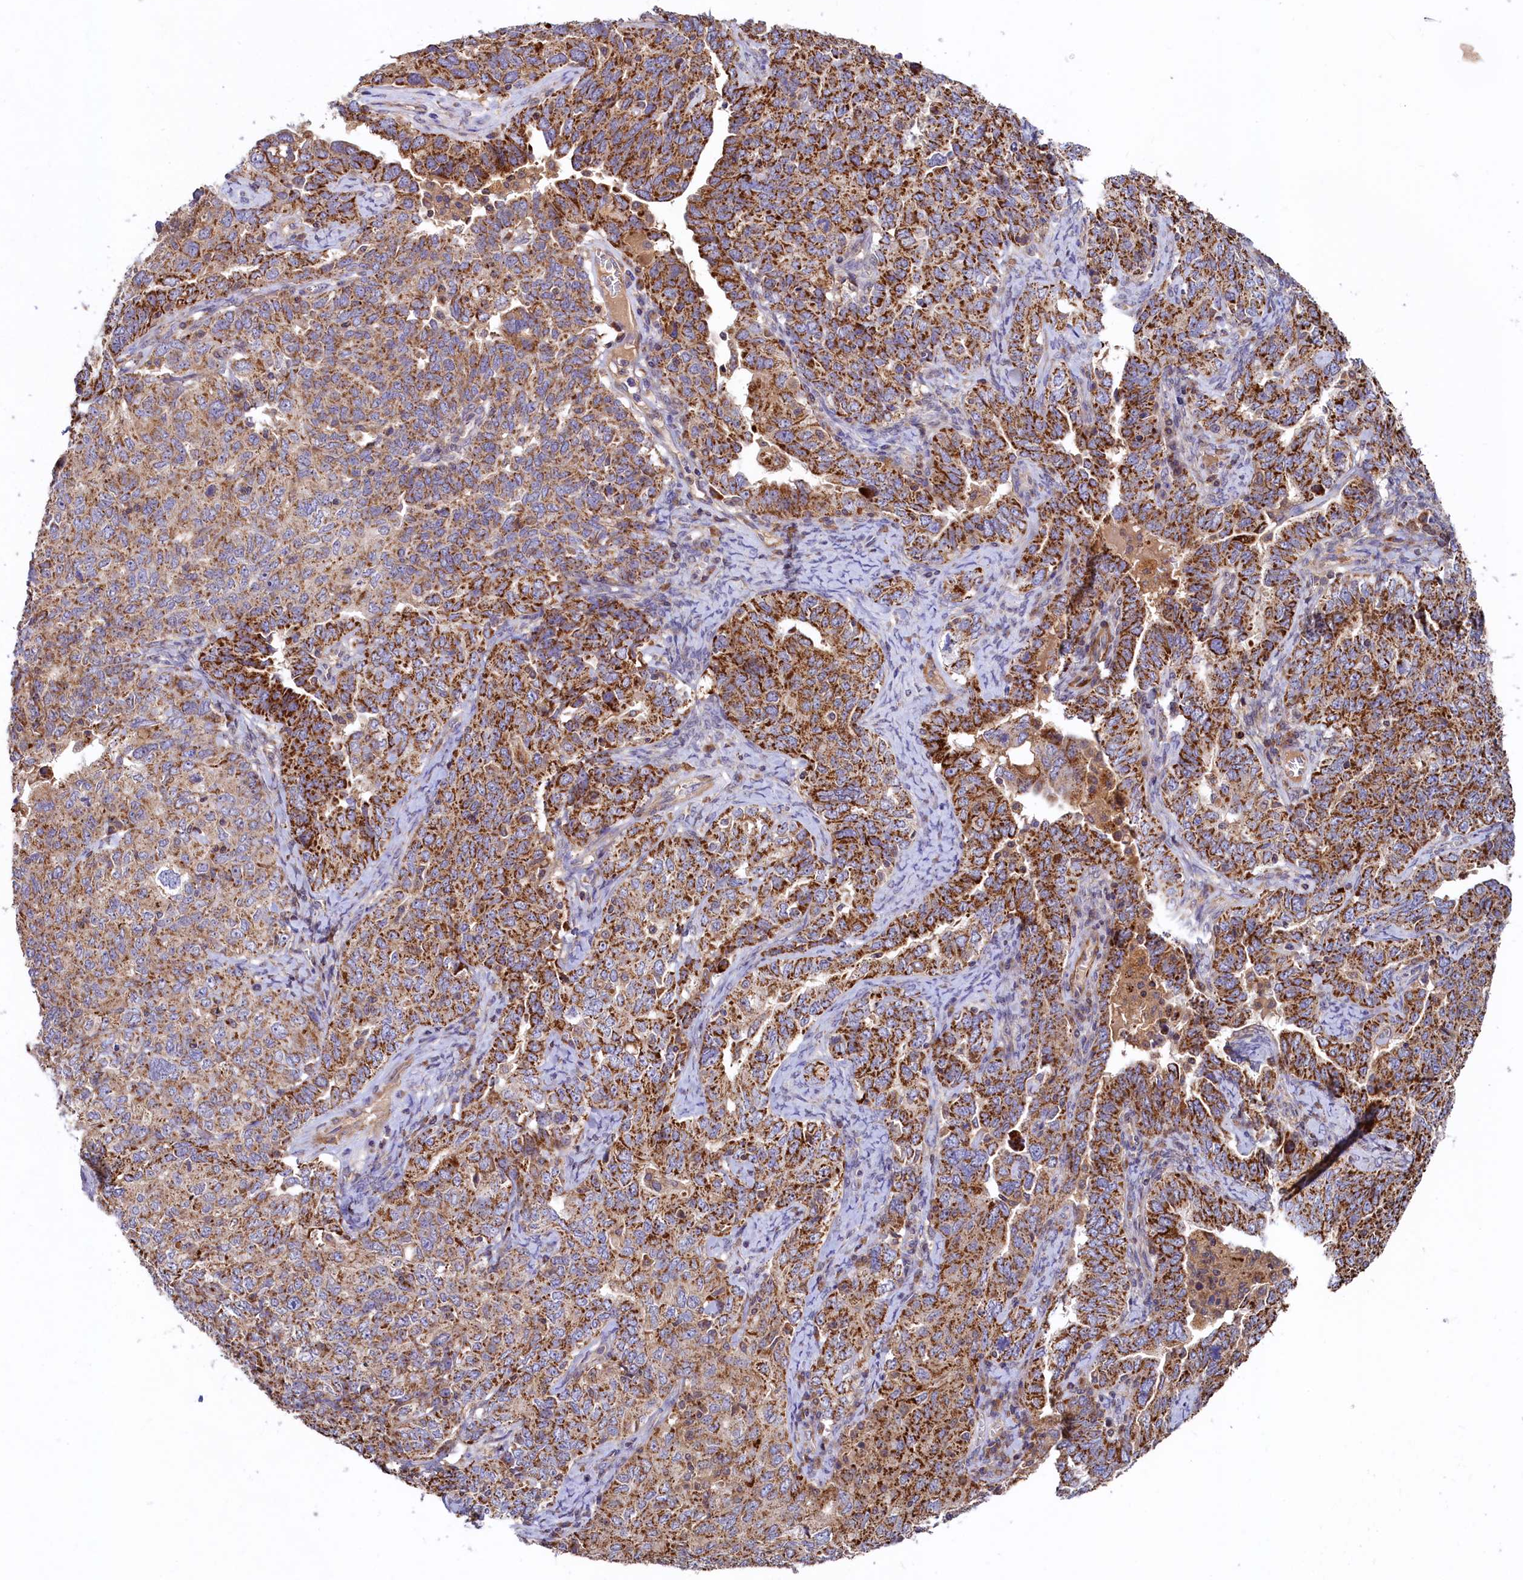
{"staining": {"intensity": "strong", "quantity": ">75%", "location": "cytoplasmic/membranous"}, "tissue": "ovarian cancer", "cell_type": "Tumor cells", "image_type": "cancer", "snomed": [{"axis": "morphology", "description": "Carcinoma, endometroid"}, {"axis": "topography", "description": "Ovary"}], "caption": "Tumor cells display strong cytoplasmic/membranous staining in about >75% of cells in ovarian cancer.", "gene": "CIAO3", "patient": {"sex": "female", "age": 62}}